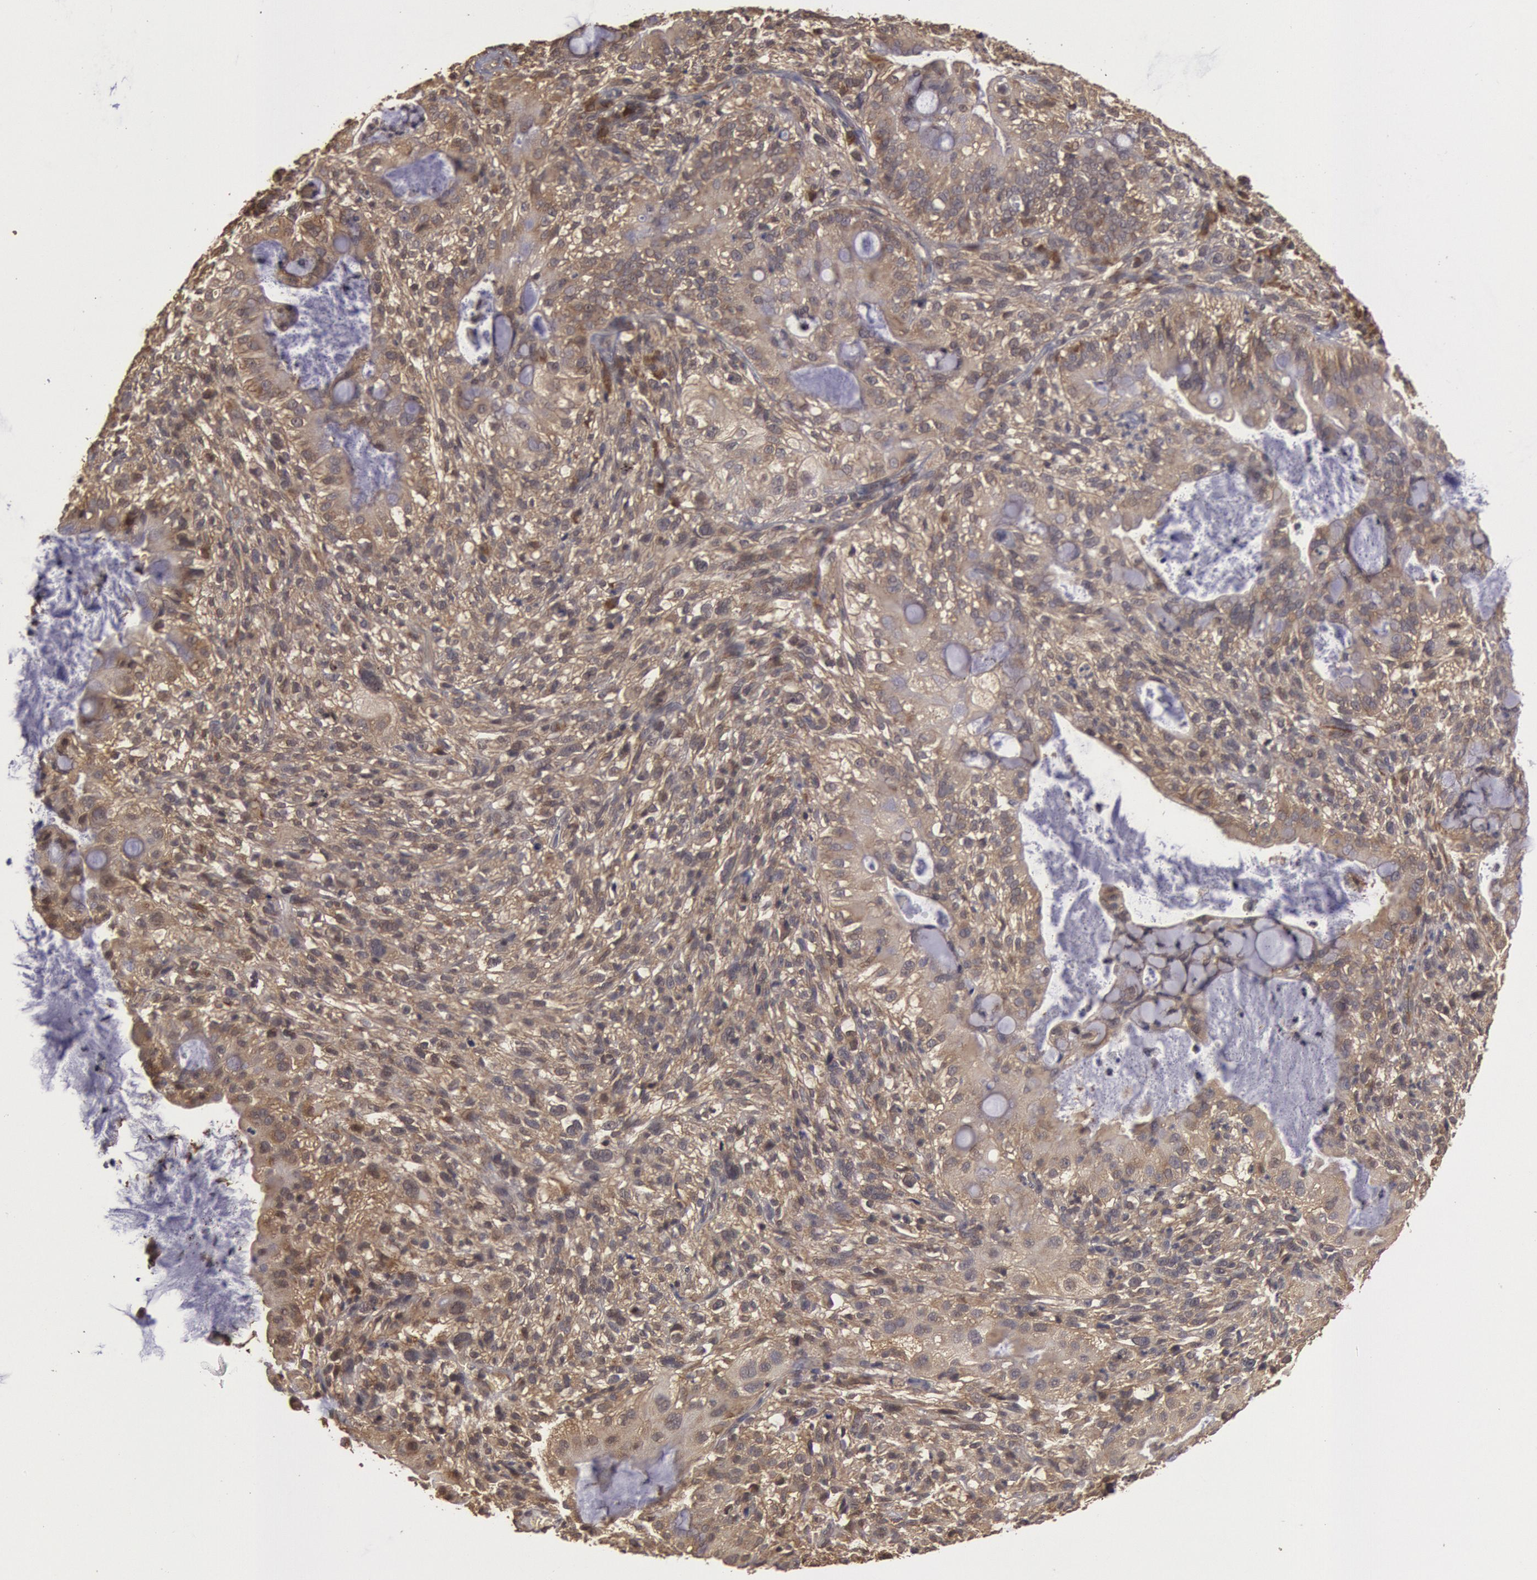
{"staining": {"intensity": "moderate", "quantity": "25%-75%", "location": "cytoplasmic/membranous"}, "tissue": "cervical cancer", "cell_type": "Tumor cells", "image_type": "cancer", "snomed": [{"axis": "morphology", "description": "Adenocarcinoma, NOS"}, {"axis": "topography", "description": "Cervix"}], "caption": "Immunohistochemical staining of human cervical cancer demonstrates medium levels of moderate cytoplasmic/membranous protein expression in about 25%-75% of tumor cells.", "gene": "USP14", "patient": {"sex": "female", "age": 41}}